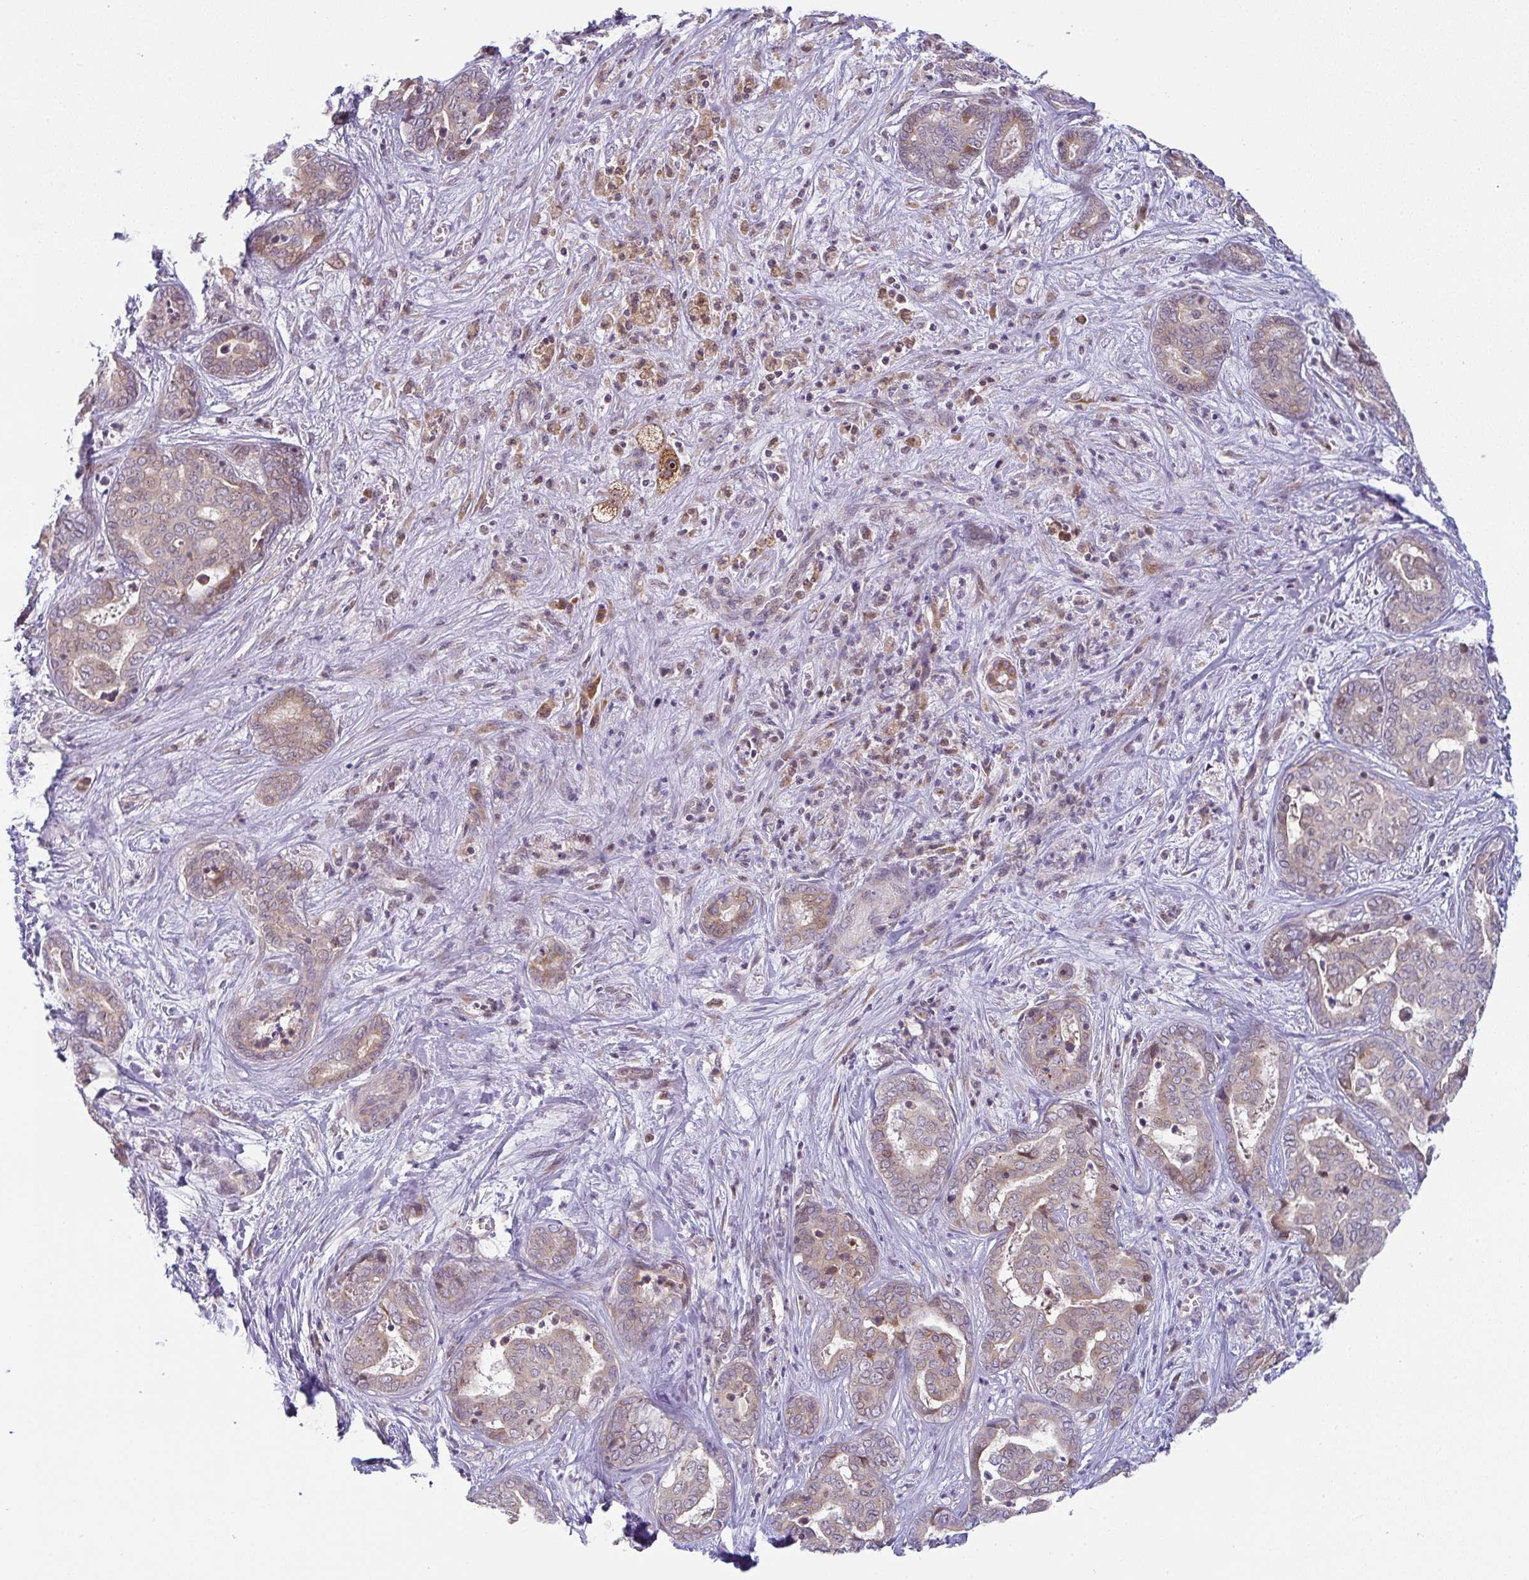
{"staining": {"intensity": "moderate", "quantity": "<25%", "location": "cytoplasmic/membranous"}, "tissue": "liver cancer", "cell_type": "Tumor cells", "image_type": "cancer", "snomed": [{"axis": "morphology", "description": "Cholangiocarcinoma"}, {"axis": "topography", "description": "Liver"}], "caption": "Liver cancer was stained to show a protein in brown. There is low levels of moderate cytoplasmic/membranous expression in about <25% of tumor cells. The protein is stained brown, and the nuclei are stained in blue (DAB IHC with brightfield microscopy, high magnification).", "gene": "MOB1A", "patient": {"sex": "female", "age": 64}}